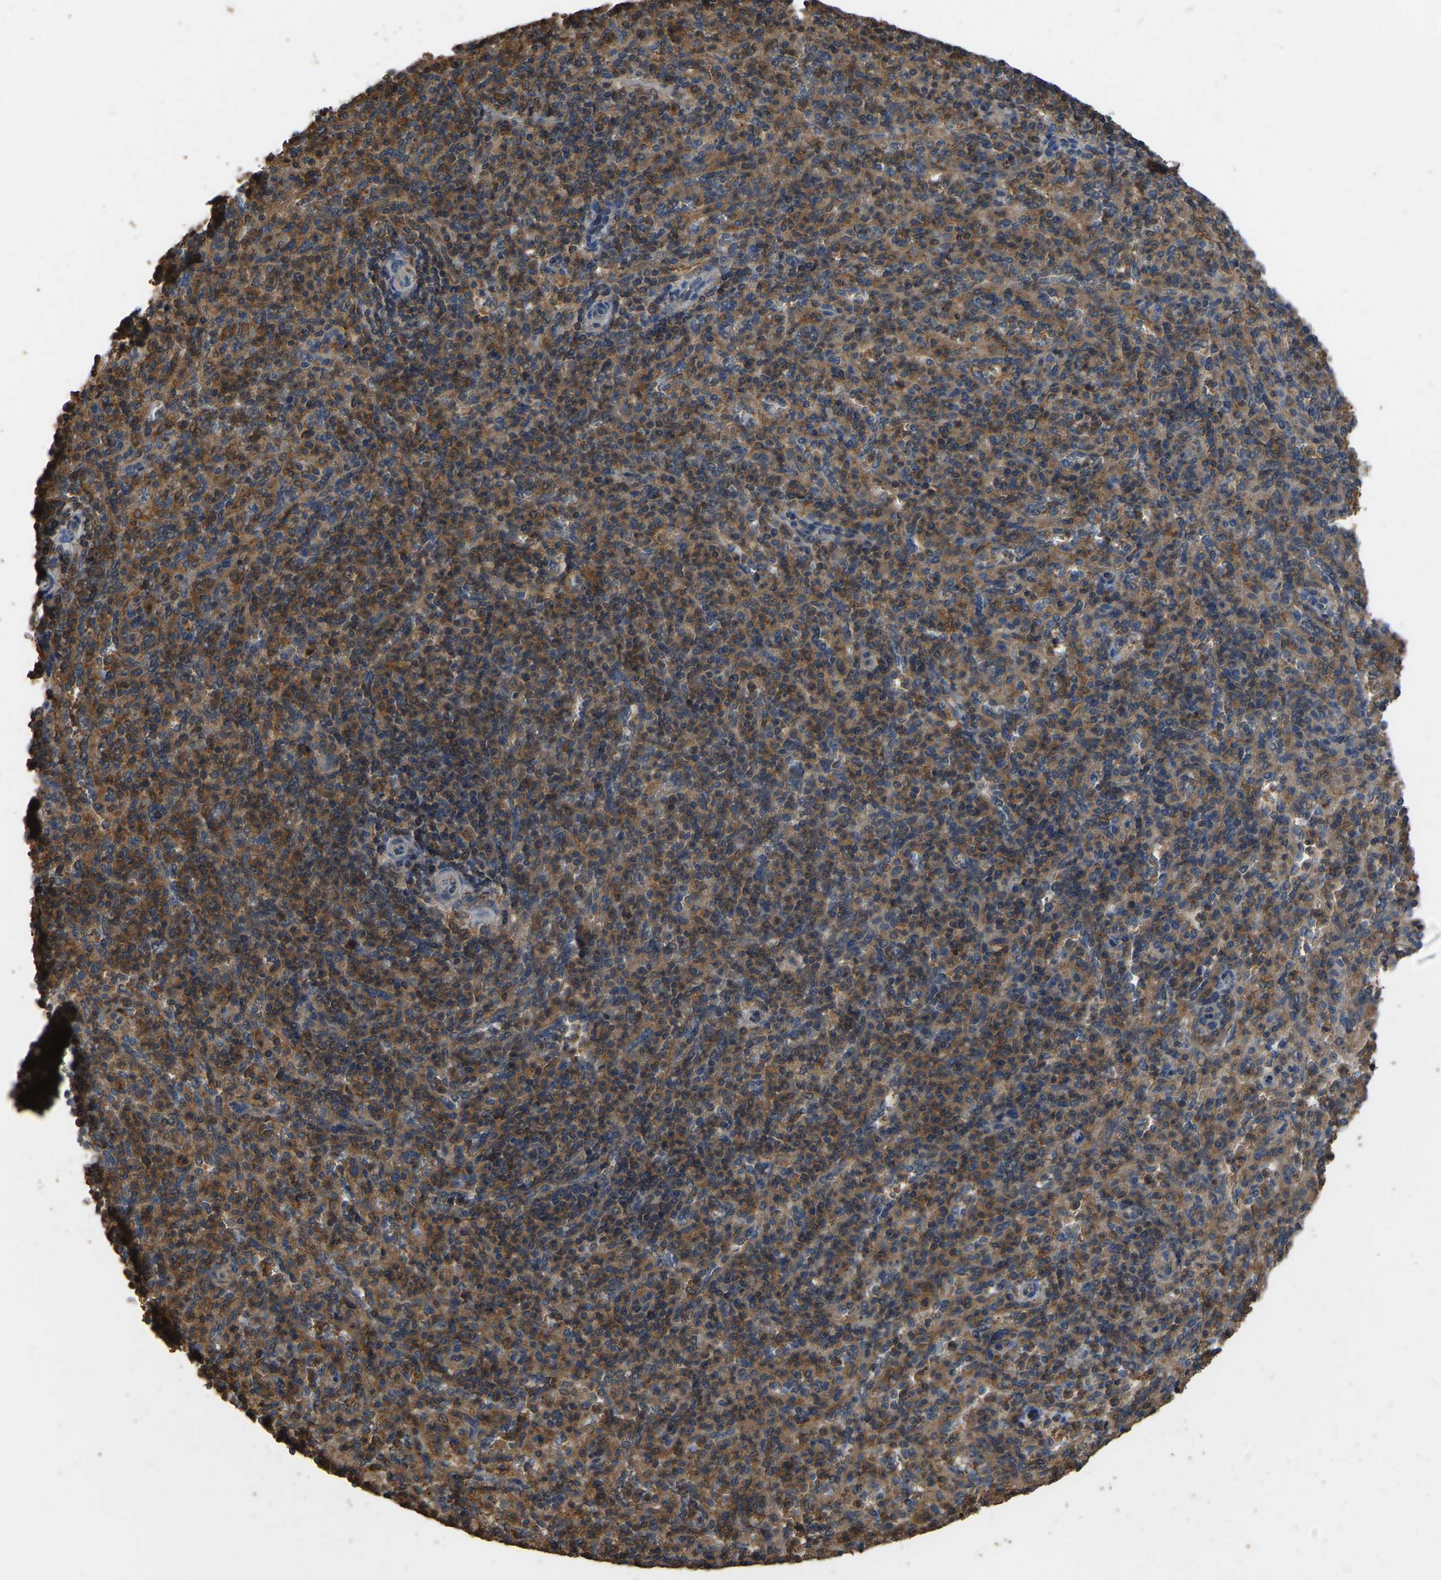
{"staining": {"intensity": "moderate", "quantity": ">75%", "location": "cytoplasmic/membranous"}, "tissue": "spleen", "cell_type": "Cells in red pulp", "image_type": "normal", "snomed": [{"axis": "morphology", "description": "Normal tissue, NOS"}, {"axis": "topography", "description": "Spleen"}], "caption": "About >75% of cells in red pulp in benign human spleen show moderate cytoplasmic/membranous protein positivity as visualized by brown immunohistochemical staining.", "gene": "FHIT", "patient": {"sex": "male", "age": 36}}